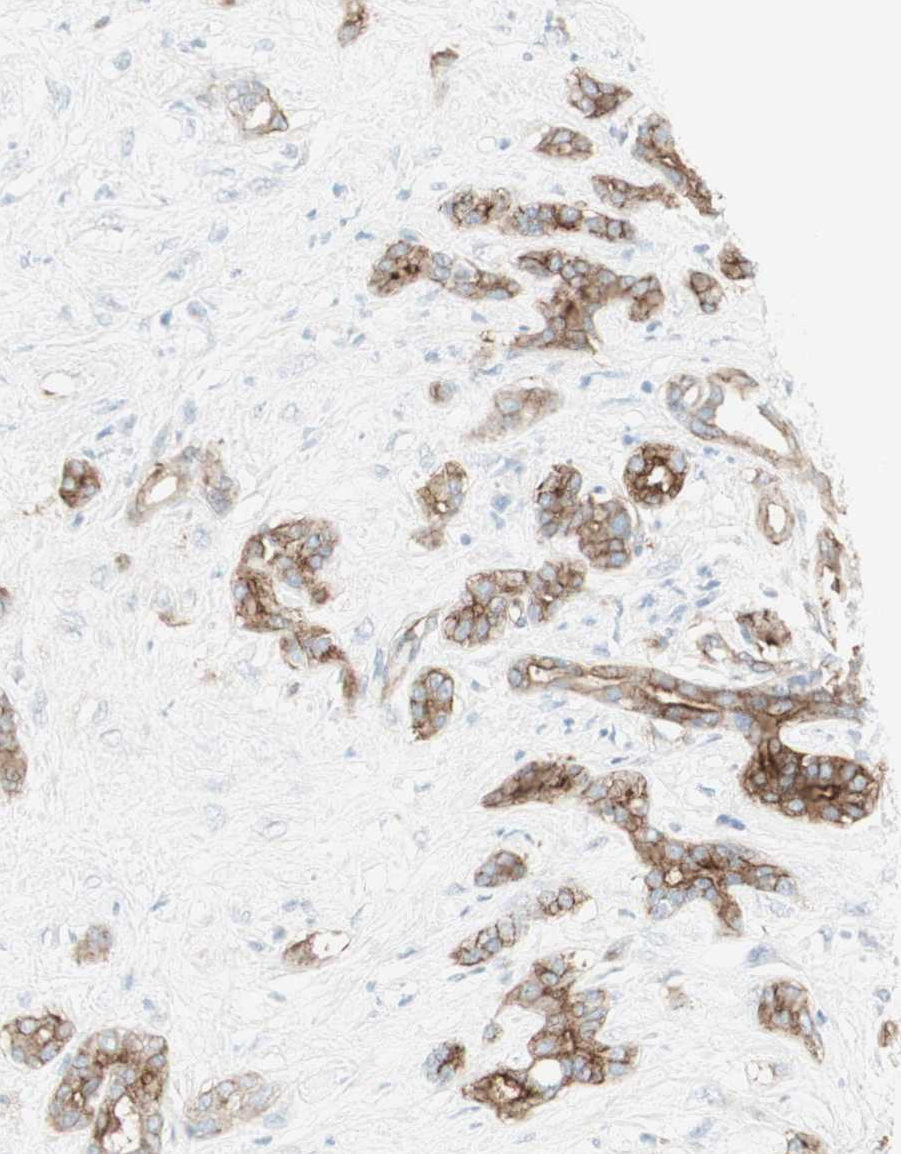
{"staining": {"intensity": "moderate", "quantity": "25%-75%", "location": "cytoplasmic/membranous"}, "tissue": "pancreatic cancer", "cell_type": "Tumor cells", "image_type": "cancer", "snomed": [{"axis": "morphology", "description": "Adenocarcinoma, NOS"}, {"axis": "topography", "description": "Pancreas"}], "caption": "Pancreatic cancer stained with a protein marker demonstrates moderate staining in tumor cells.", "gene": "MYO6", "patient": {"sex": "male", "age": 41}}